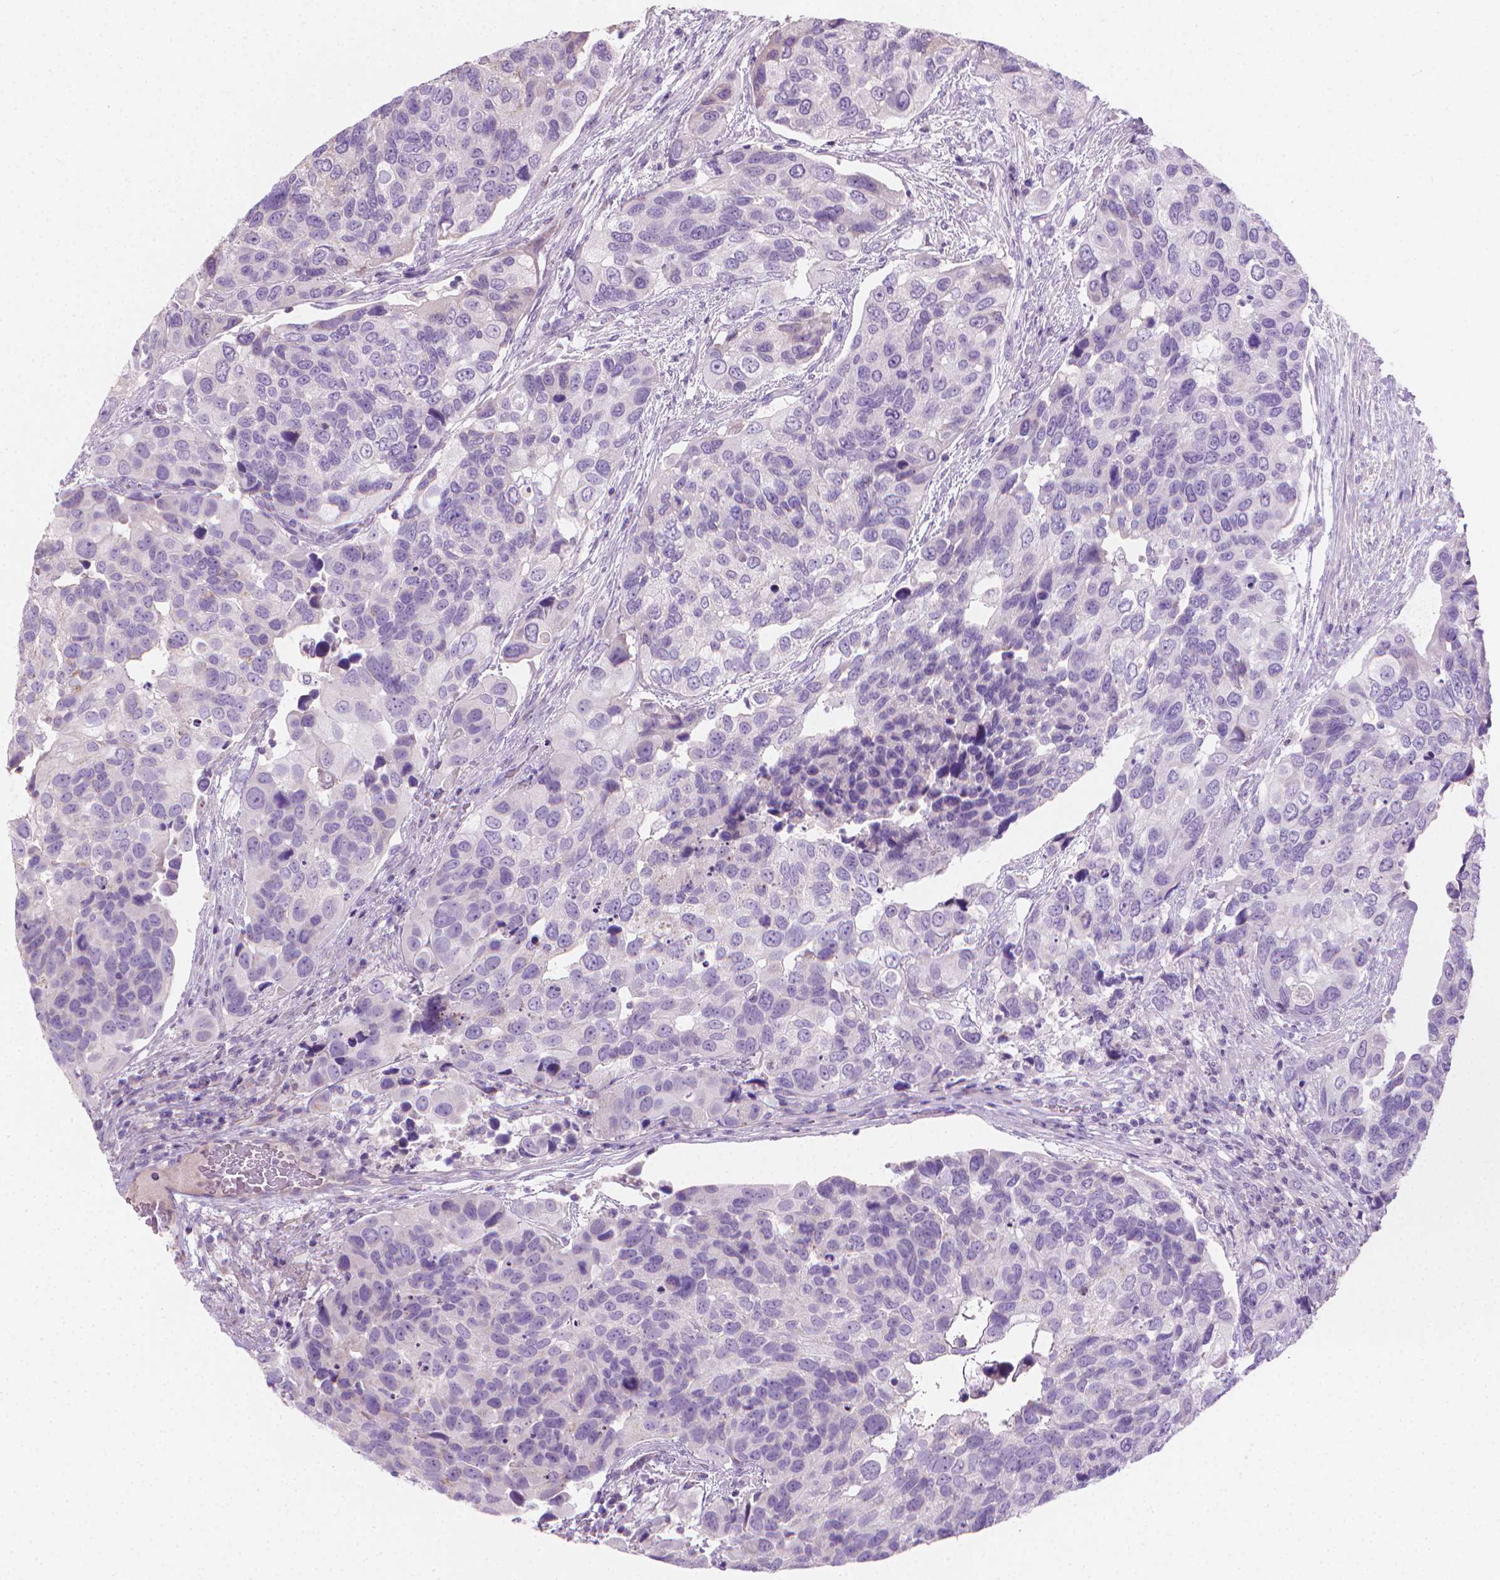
{"staining": {"intensity": "negative", "quantity": "none", "location": "none"}, "tissue": "urothelial cancer", "cell_type": "Tumor cells", "image_type": "cancer", "snomed": [{"axis": "morphology", "description": "Urothelial carcinoma, High grade"}, {"axis": "topography", "description": "Urinary bladder"}], "caption": "Immunohistochemistry of human urothelial cancer reveals no positivity in tumor cells.", "gene": "CABCOCO1", "patient": {"sex": "male", "age": 60}}